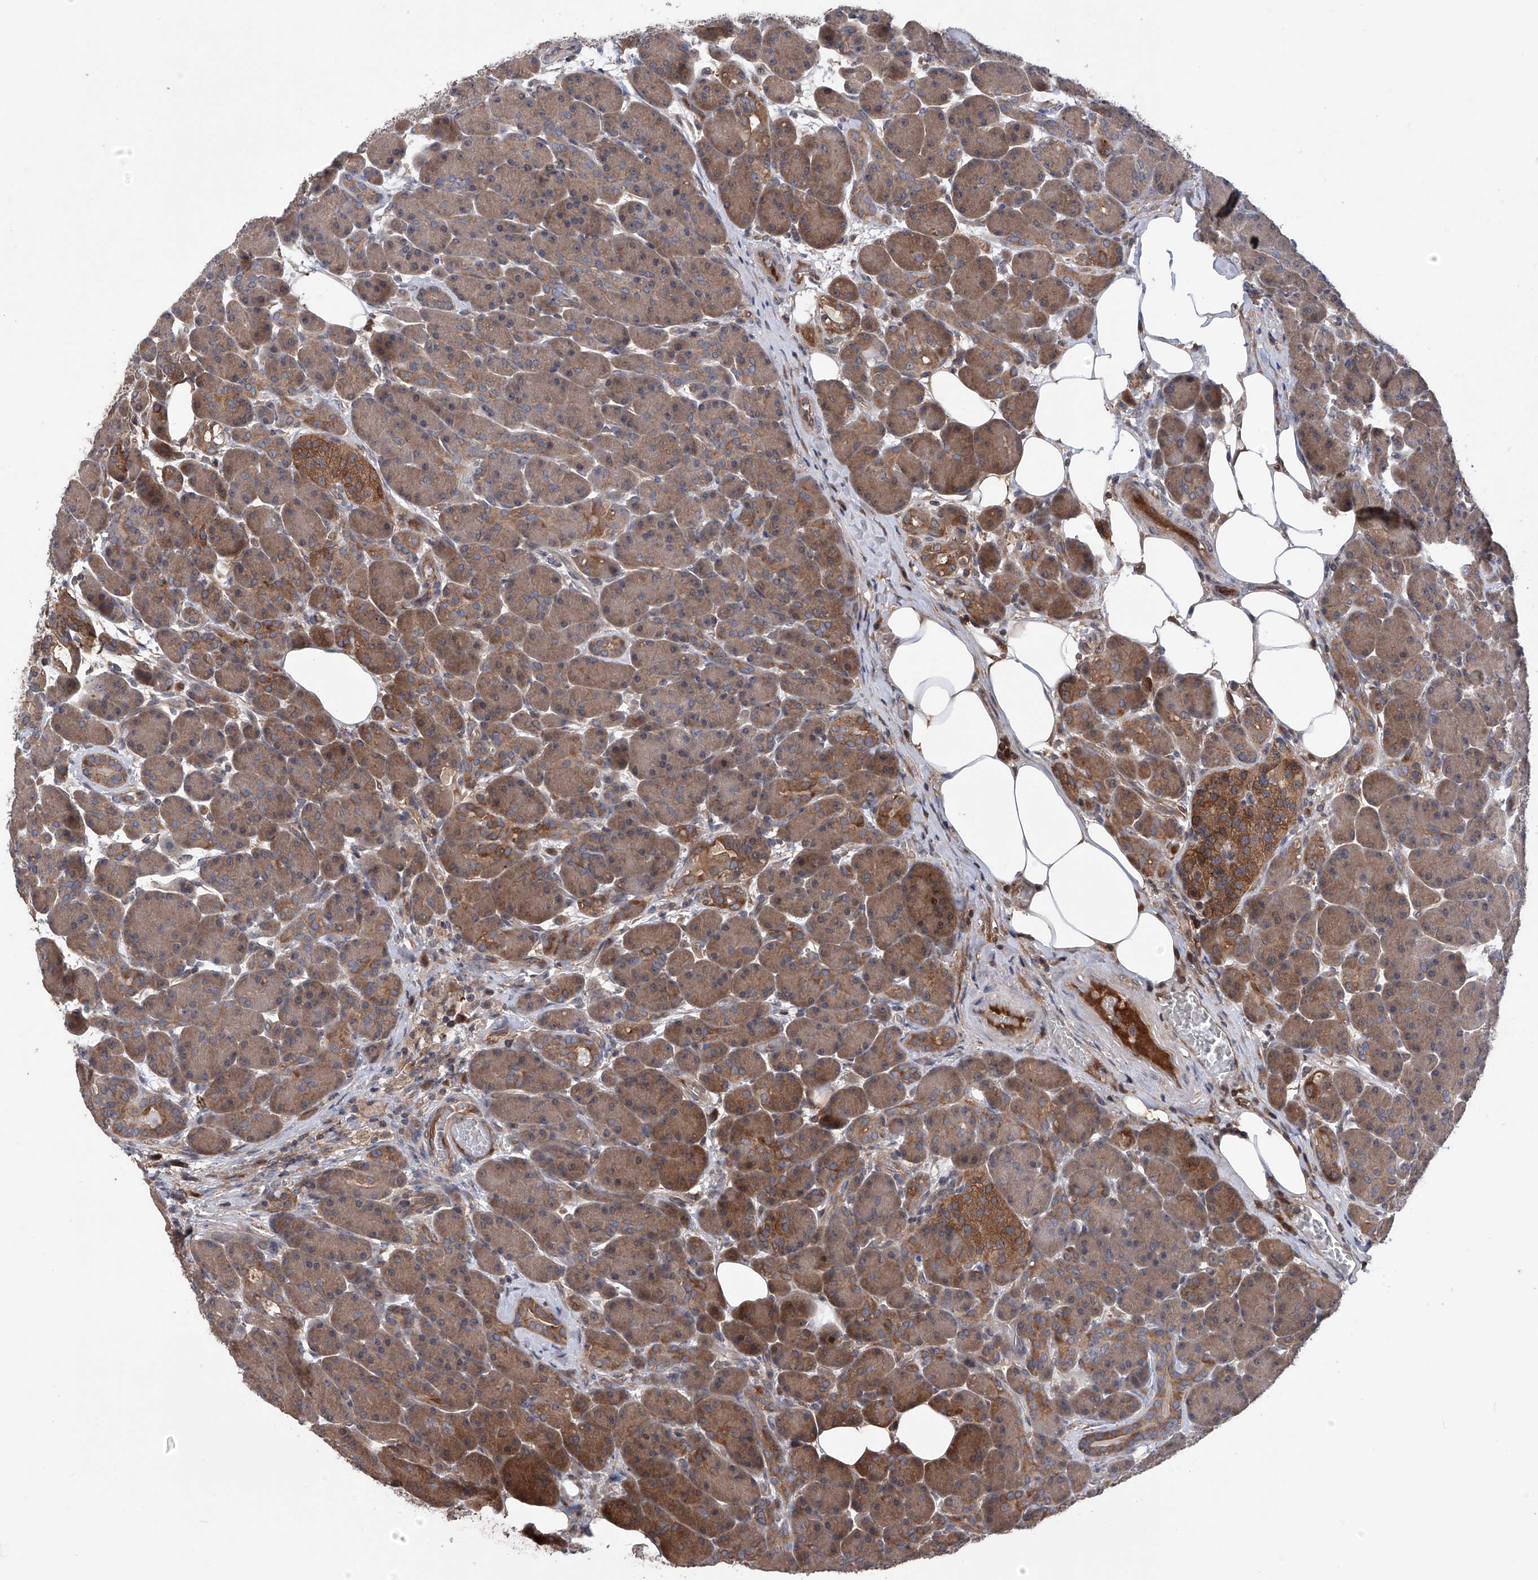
{"staining": {"intensity": "moderate", "quantity": ">75%", "location": "cytoplasmic/membranous"}, "tissue": "pancreas", "cell_type": "Exocrine glandular cells", "image_type": "normal", "snomed": [{"axis": "morphology", "description": "Normal tissue, NOS"}, {"axis": "topography", "description": "Pancreas"}], "caption": "DAB (3,3'-diaminobenzidine) immunohistochemical staining of benign pancreas demonstrates moderate cytoplasmic/membranous protein staining in about >75% of exocrine glandular cells.", "gene": "NUDT17", "patient": {"sex": "male", "age": 63}}